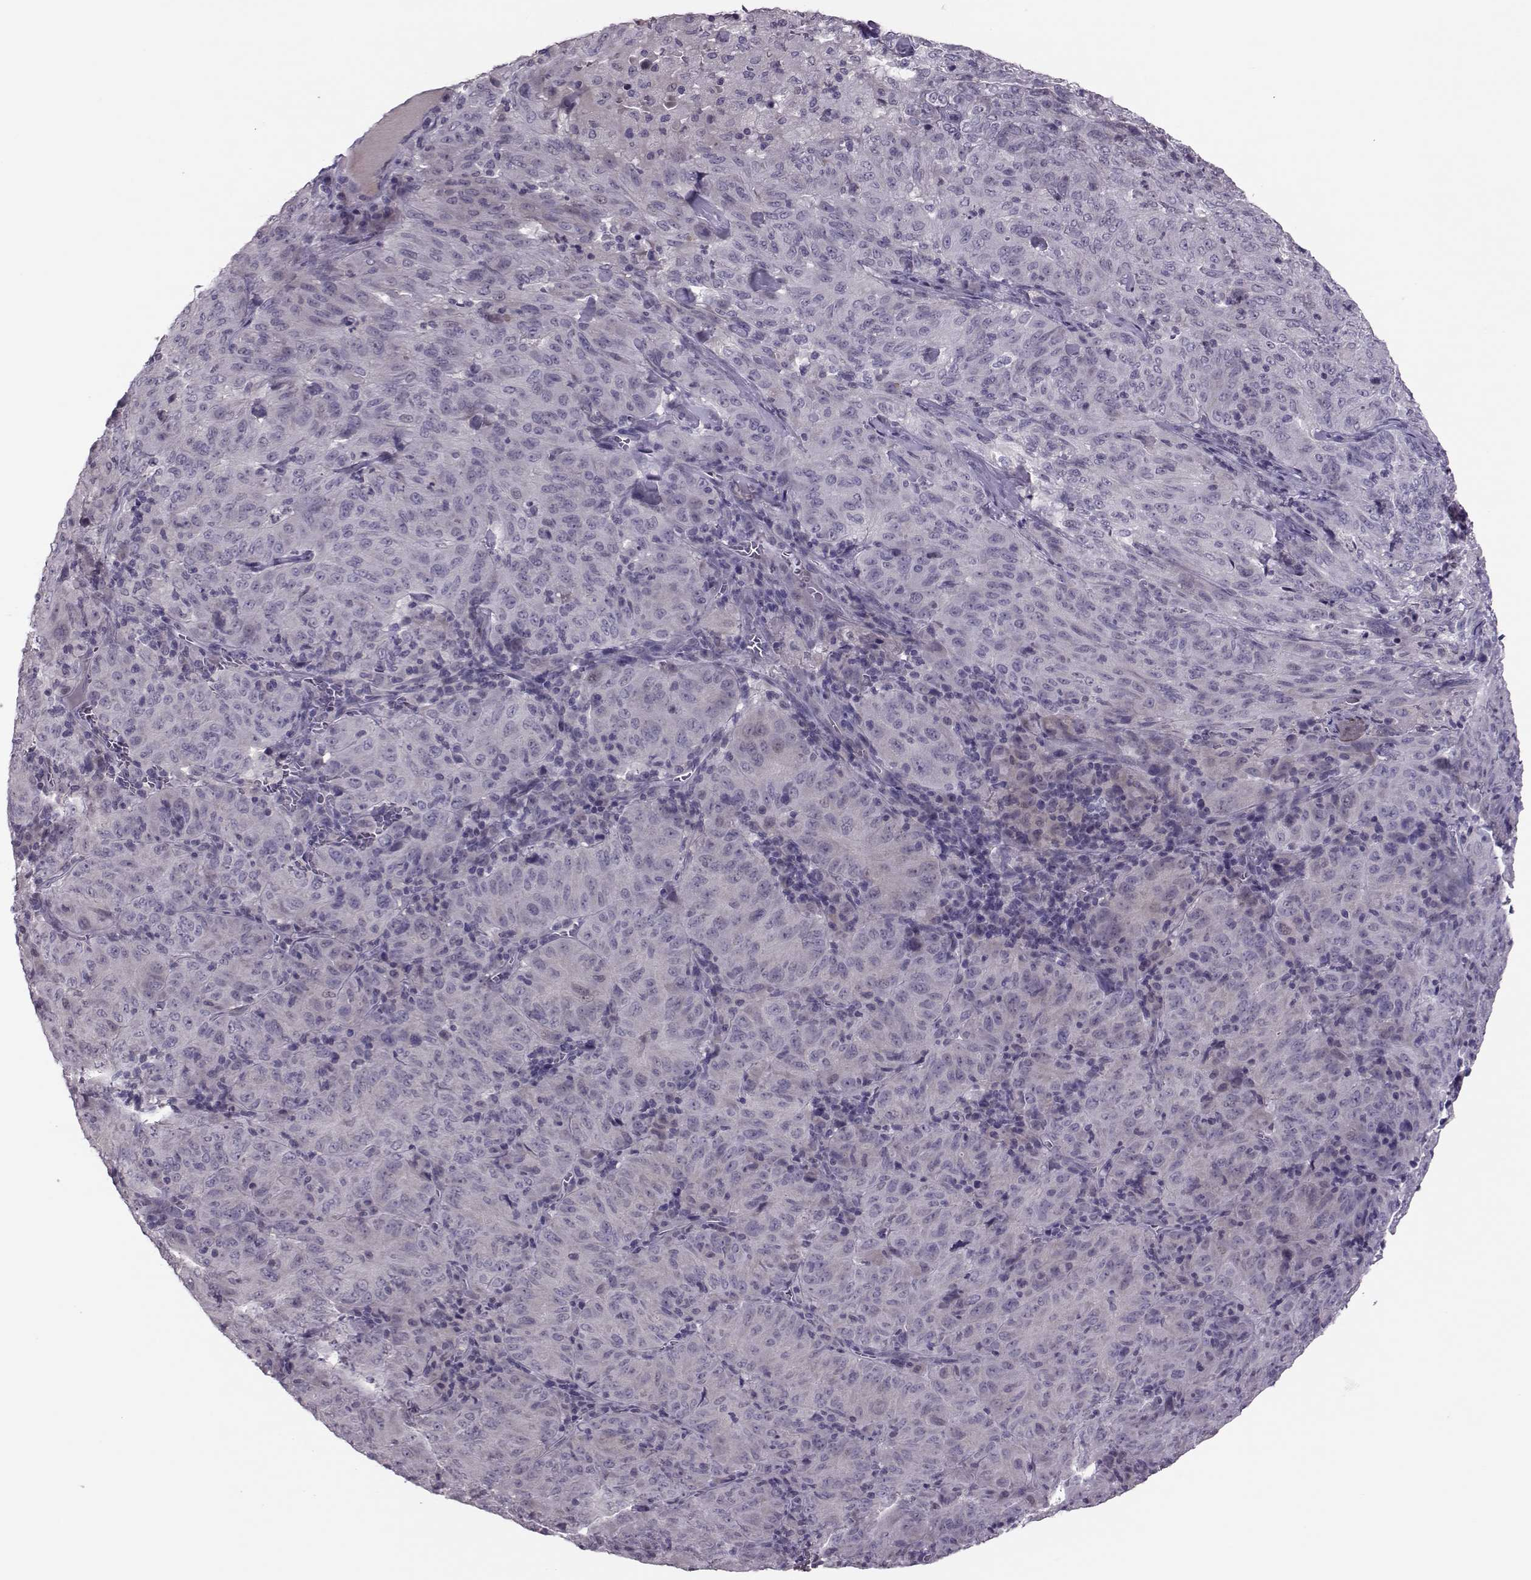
{"staining": {"intensity": "negative", "quantity": "none", "location": "none"}, "tissue": "pancreatic cancer", "cell_type": "Tumor cells", "image_type": "cancer", "snomed": [{"axis": "morphology", "description": "Adenocarcinoma, NOS"}, {"axis": "topography", "description": "Pancreas"}], "caption": "Image shows no protein staining in tumor cells of pancreatic adenocarcinoma tissue.", "gene": "ASRGL1", "patient": {"sex": "male", "age": 63}}